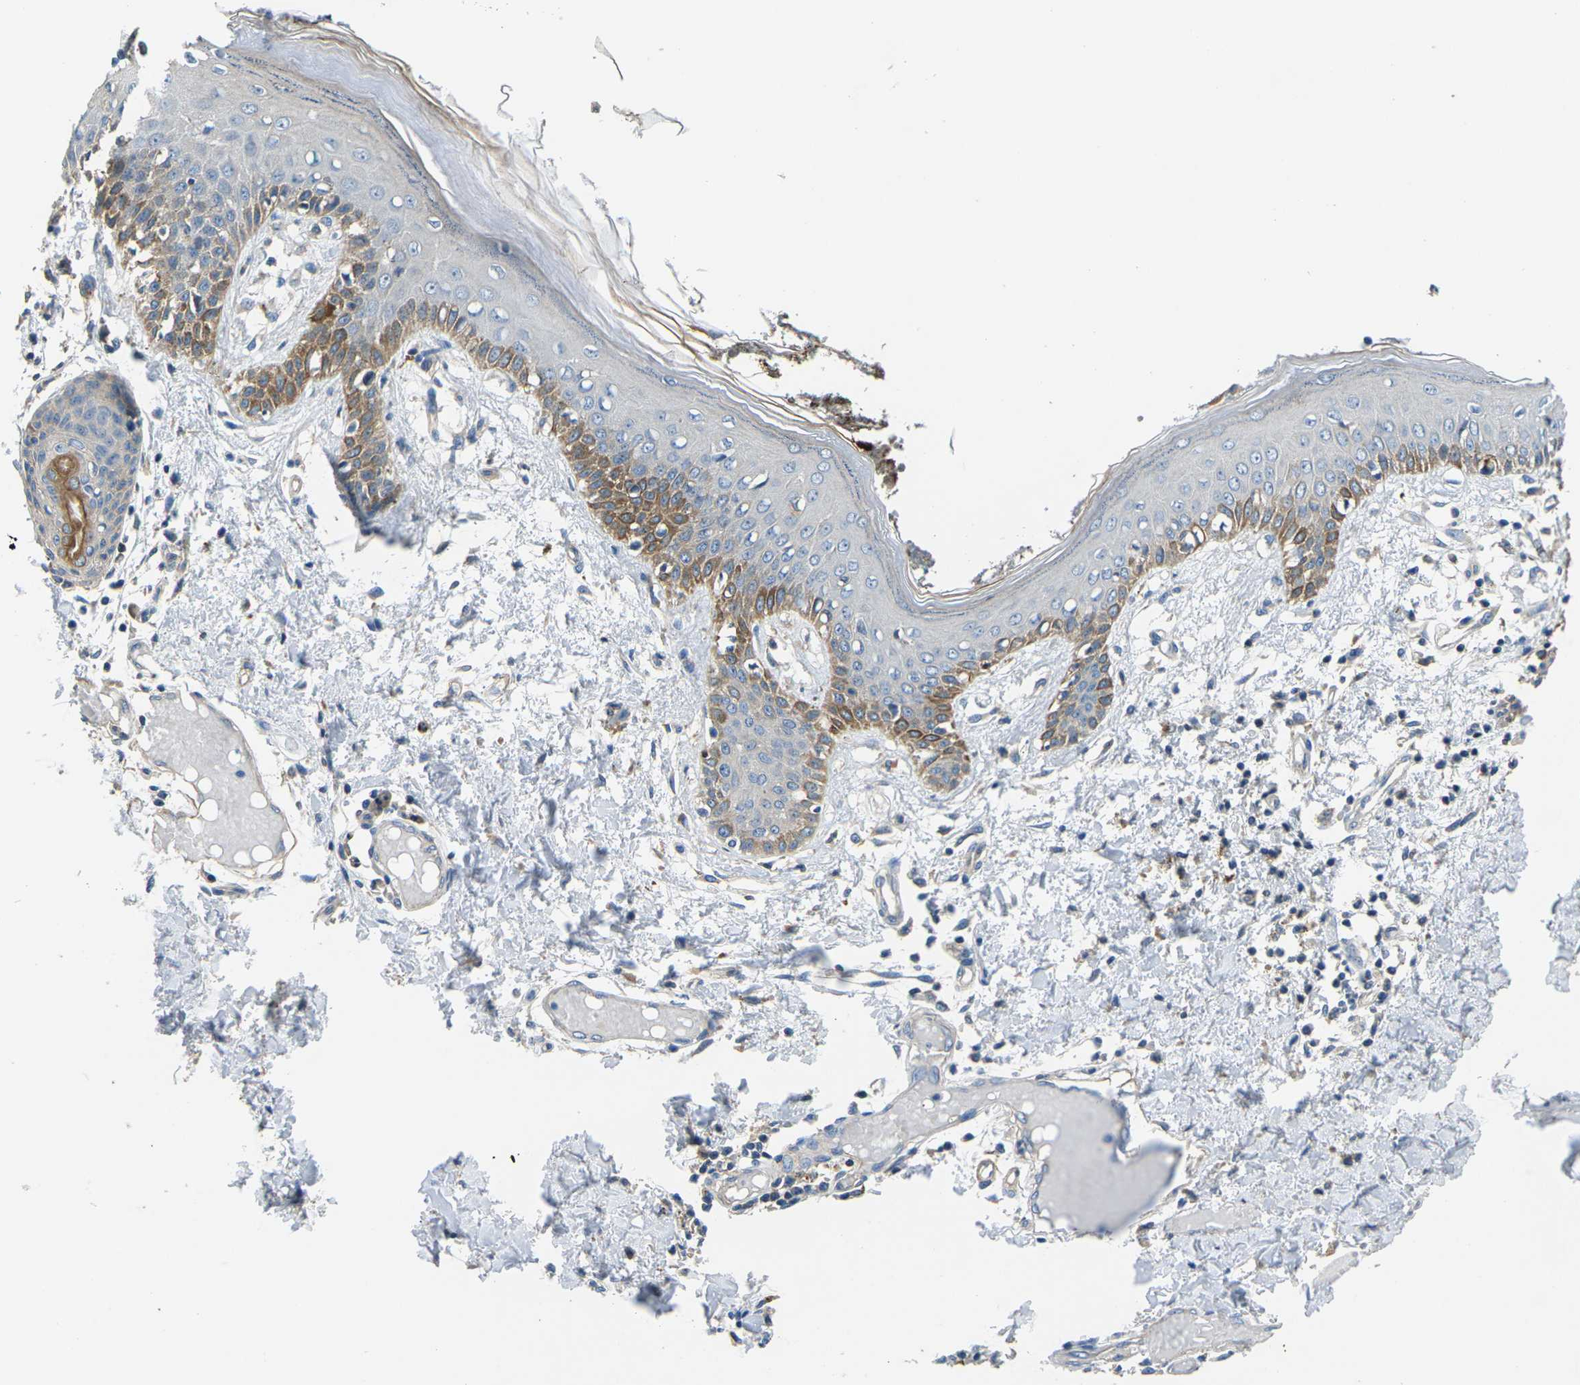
{"staining": {"intensity": "negative", "quantity": "none", "location": "none"}, "tissue": "skin", "cell_type": "Fibroblasts", "image_type": "normal", "snomed": [{"axis": "morphology", "description": "Normal tissue, NOS"}, {"axis": "topography", "description": "Skin"}], "caption": "High magnification brightfield microscopy of benign skin stained with DAB (3,3'-diaminobenzidine) (brown) and counterstained with hematoxylin (blue): fibroblasts show no significant staining.", "gene": "KCNJ15", "patient": {"sex": "male", "age": 53}}